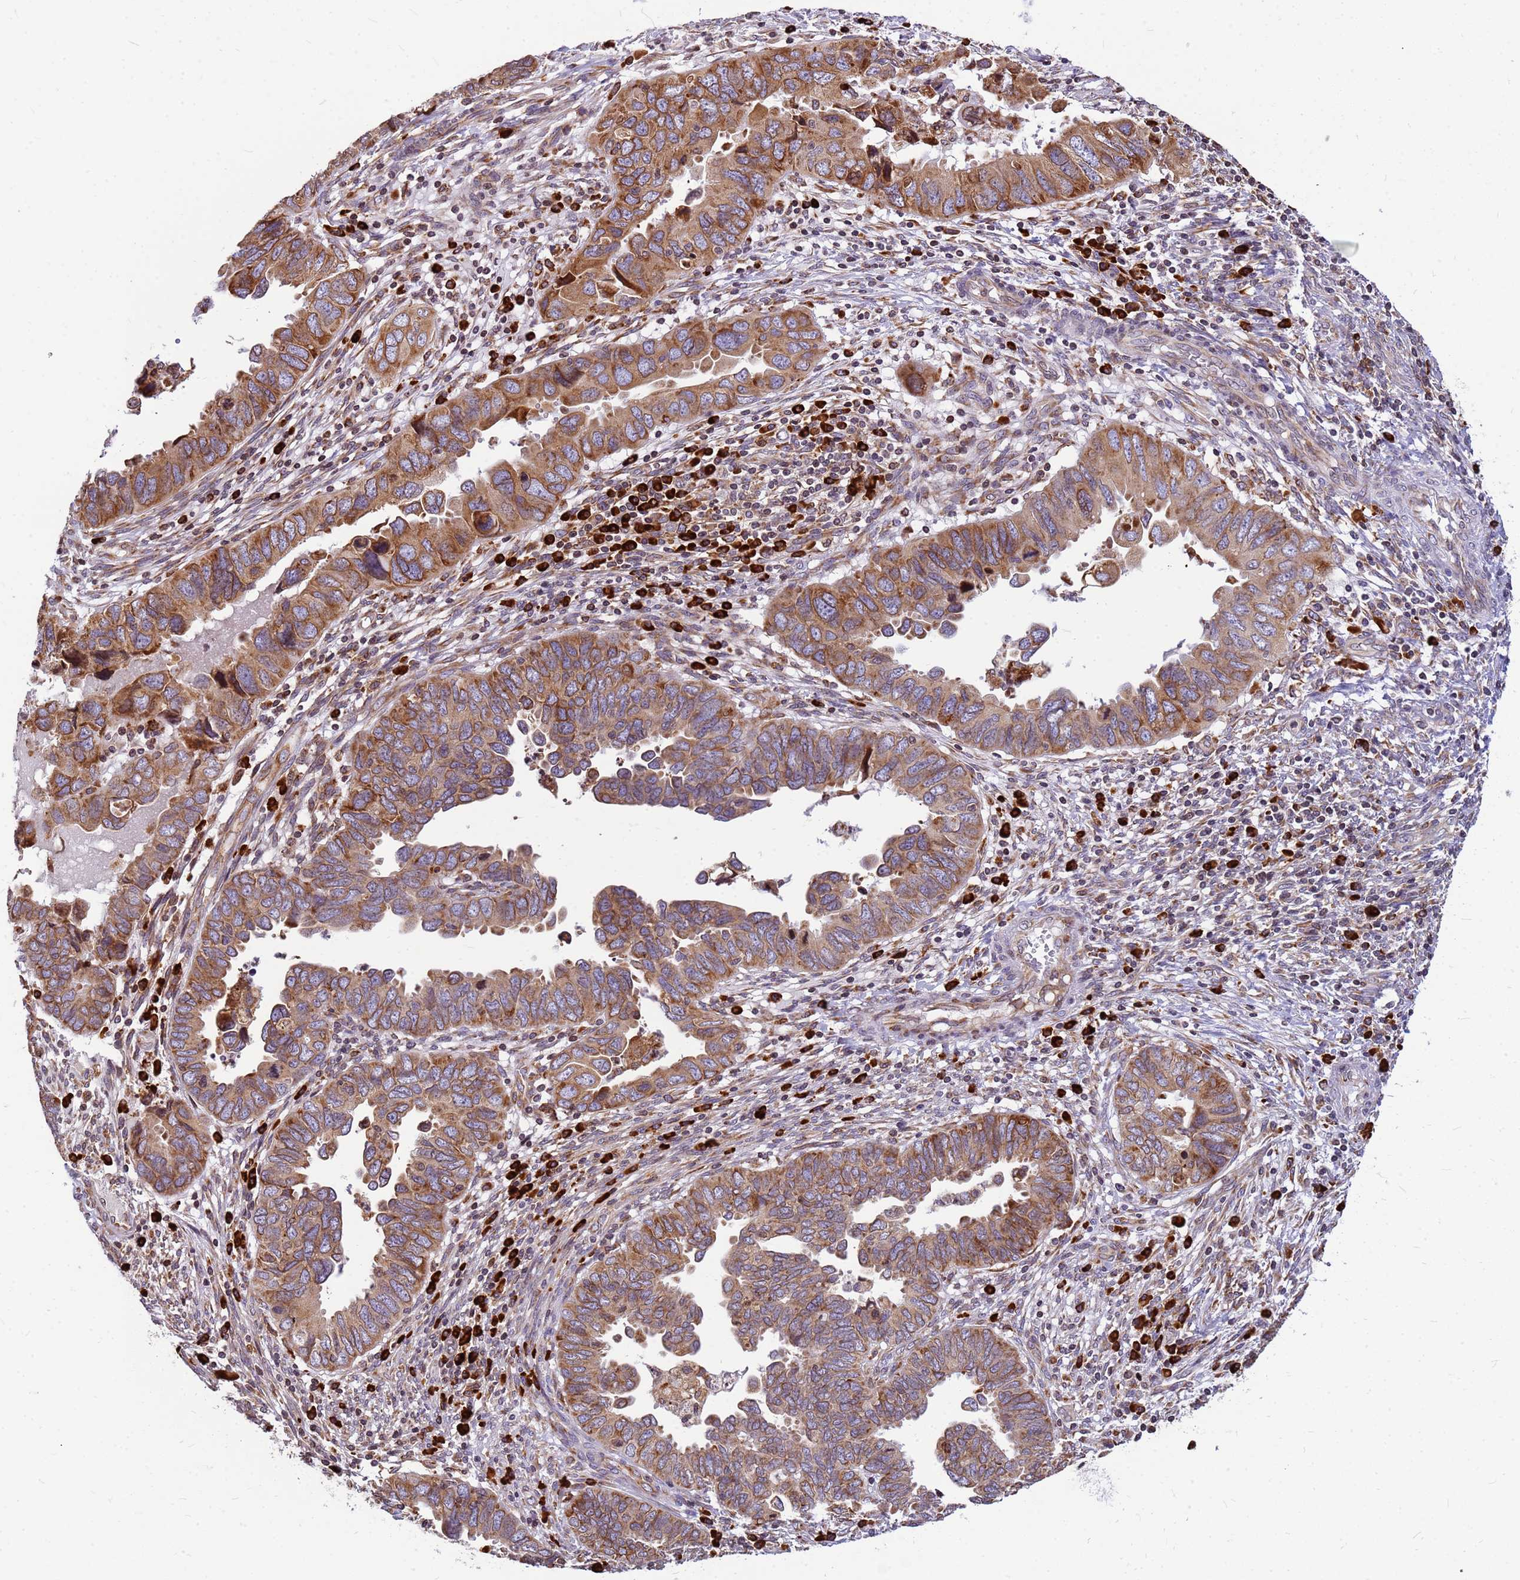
{"staining": {"intensity": "moderate", "quantity": ">75%", "location": "cytoplasmic/membranous"}, "tissue": "endometrial cancer", "cell_type": "Tumor cells", "image_type": "cancer", "snomed": [{"axis": "morphology", "description": "Adenocarcinoma, NOS"}, {"axis": "topography", "description": "Endometrium"}], "caption": "Immunohistochemical staining of human endometrial adenocarcinoma reveals moderate cytoplasmic/membranous protein expression in about >75% of tumor cells.", "gene": "SSR4", "patient": {"sex": "female", "age": 79}}